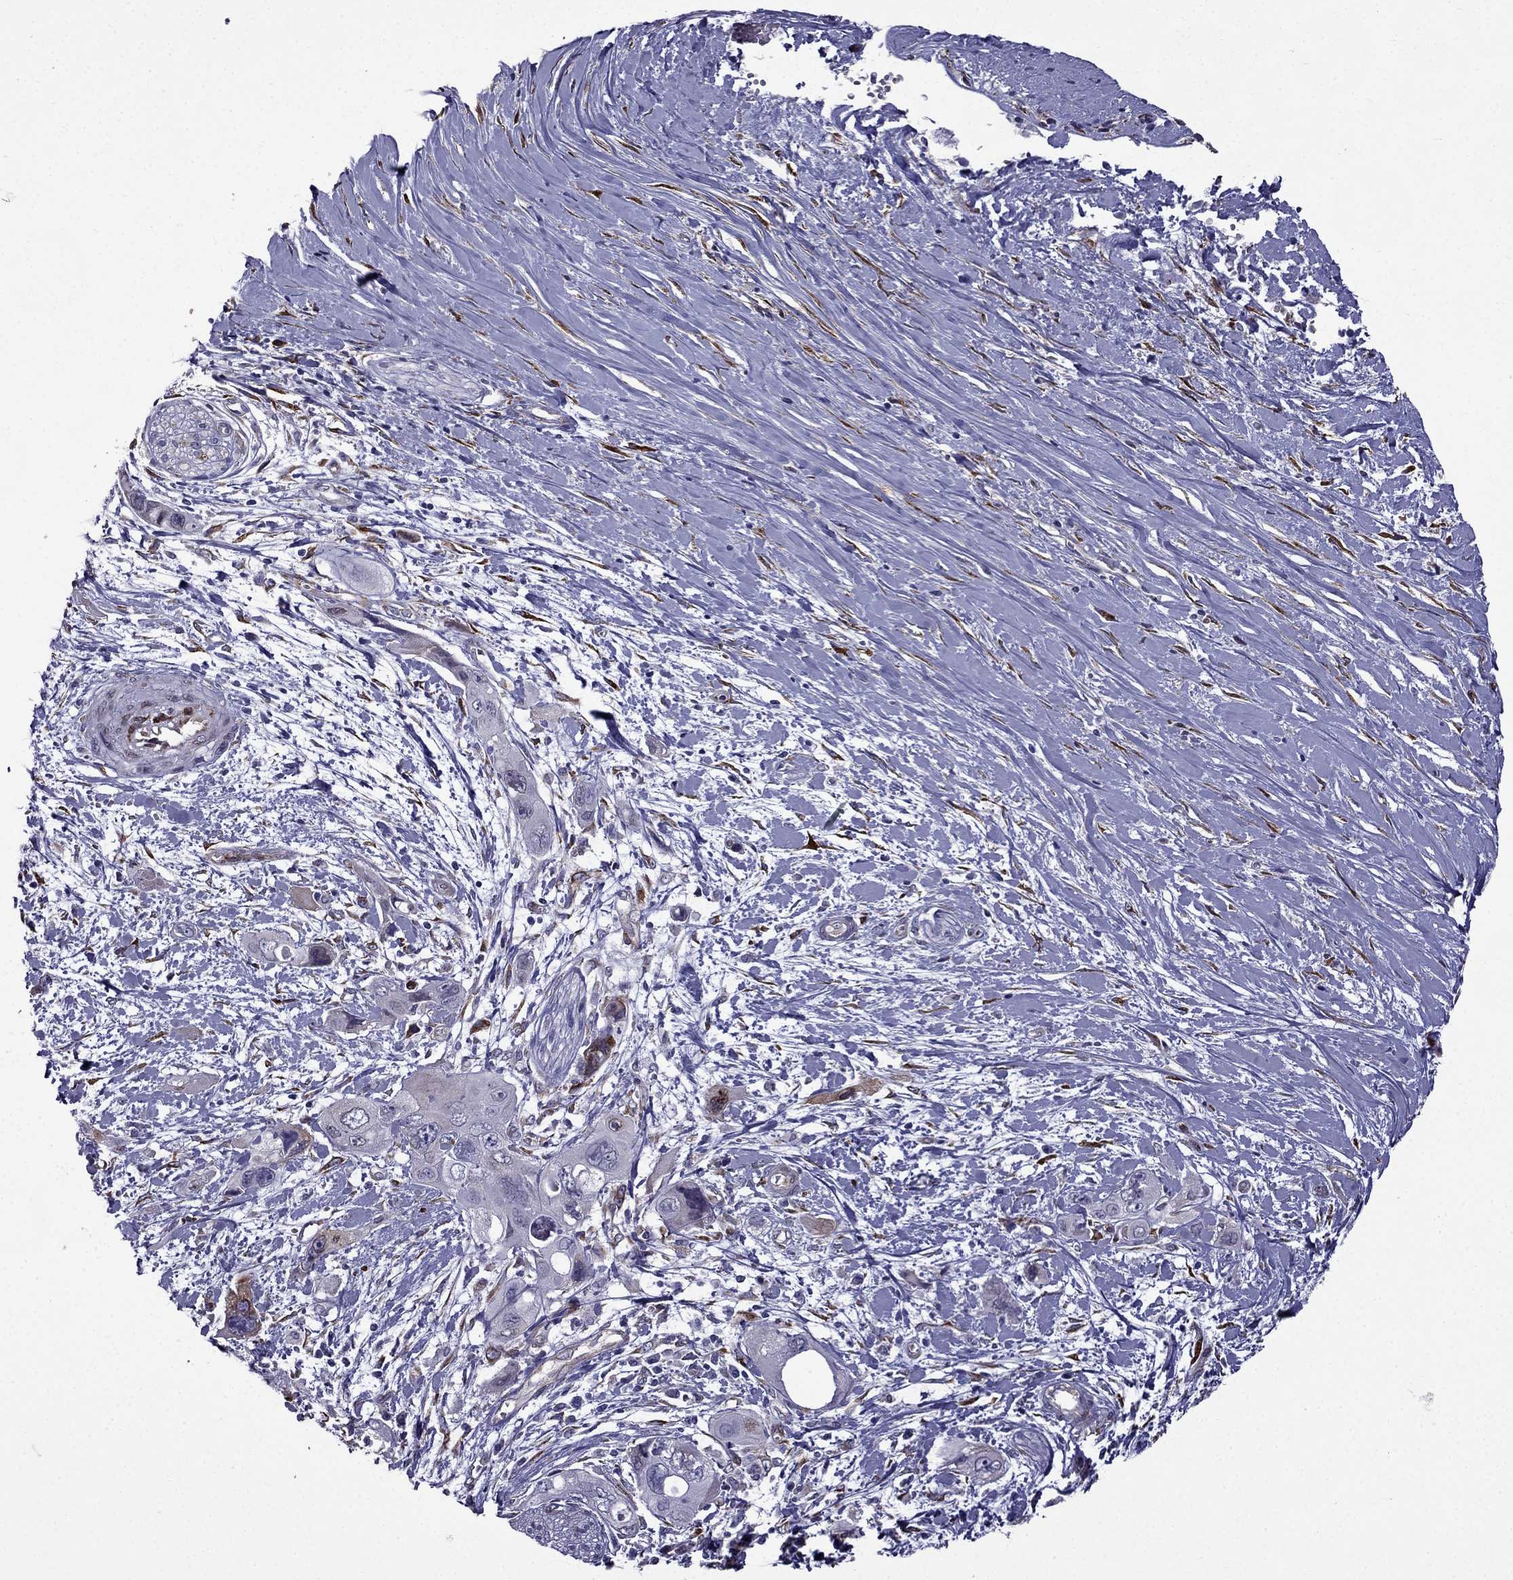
{"staining": {"intensity": "negative", "quantity": "none", "location": "none"}, "tissue": "pancreatic cancer", "cell_type": "Tumor cells", "image_type": "cancer", "snomed": [{"axis": "morphology", "description": "Adenocarcinoma, NOS"}, {"axis": "topography", "description": "Pancreas"}], "caption": "Immunohistochemical staining of human pancreatic cancer (adenocarcinoma) exhibits no significant positivity in tumor cells.", "gene": "IKBIP", "patient": {"sex": "male", "age": 47}}